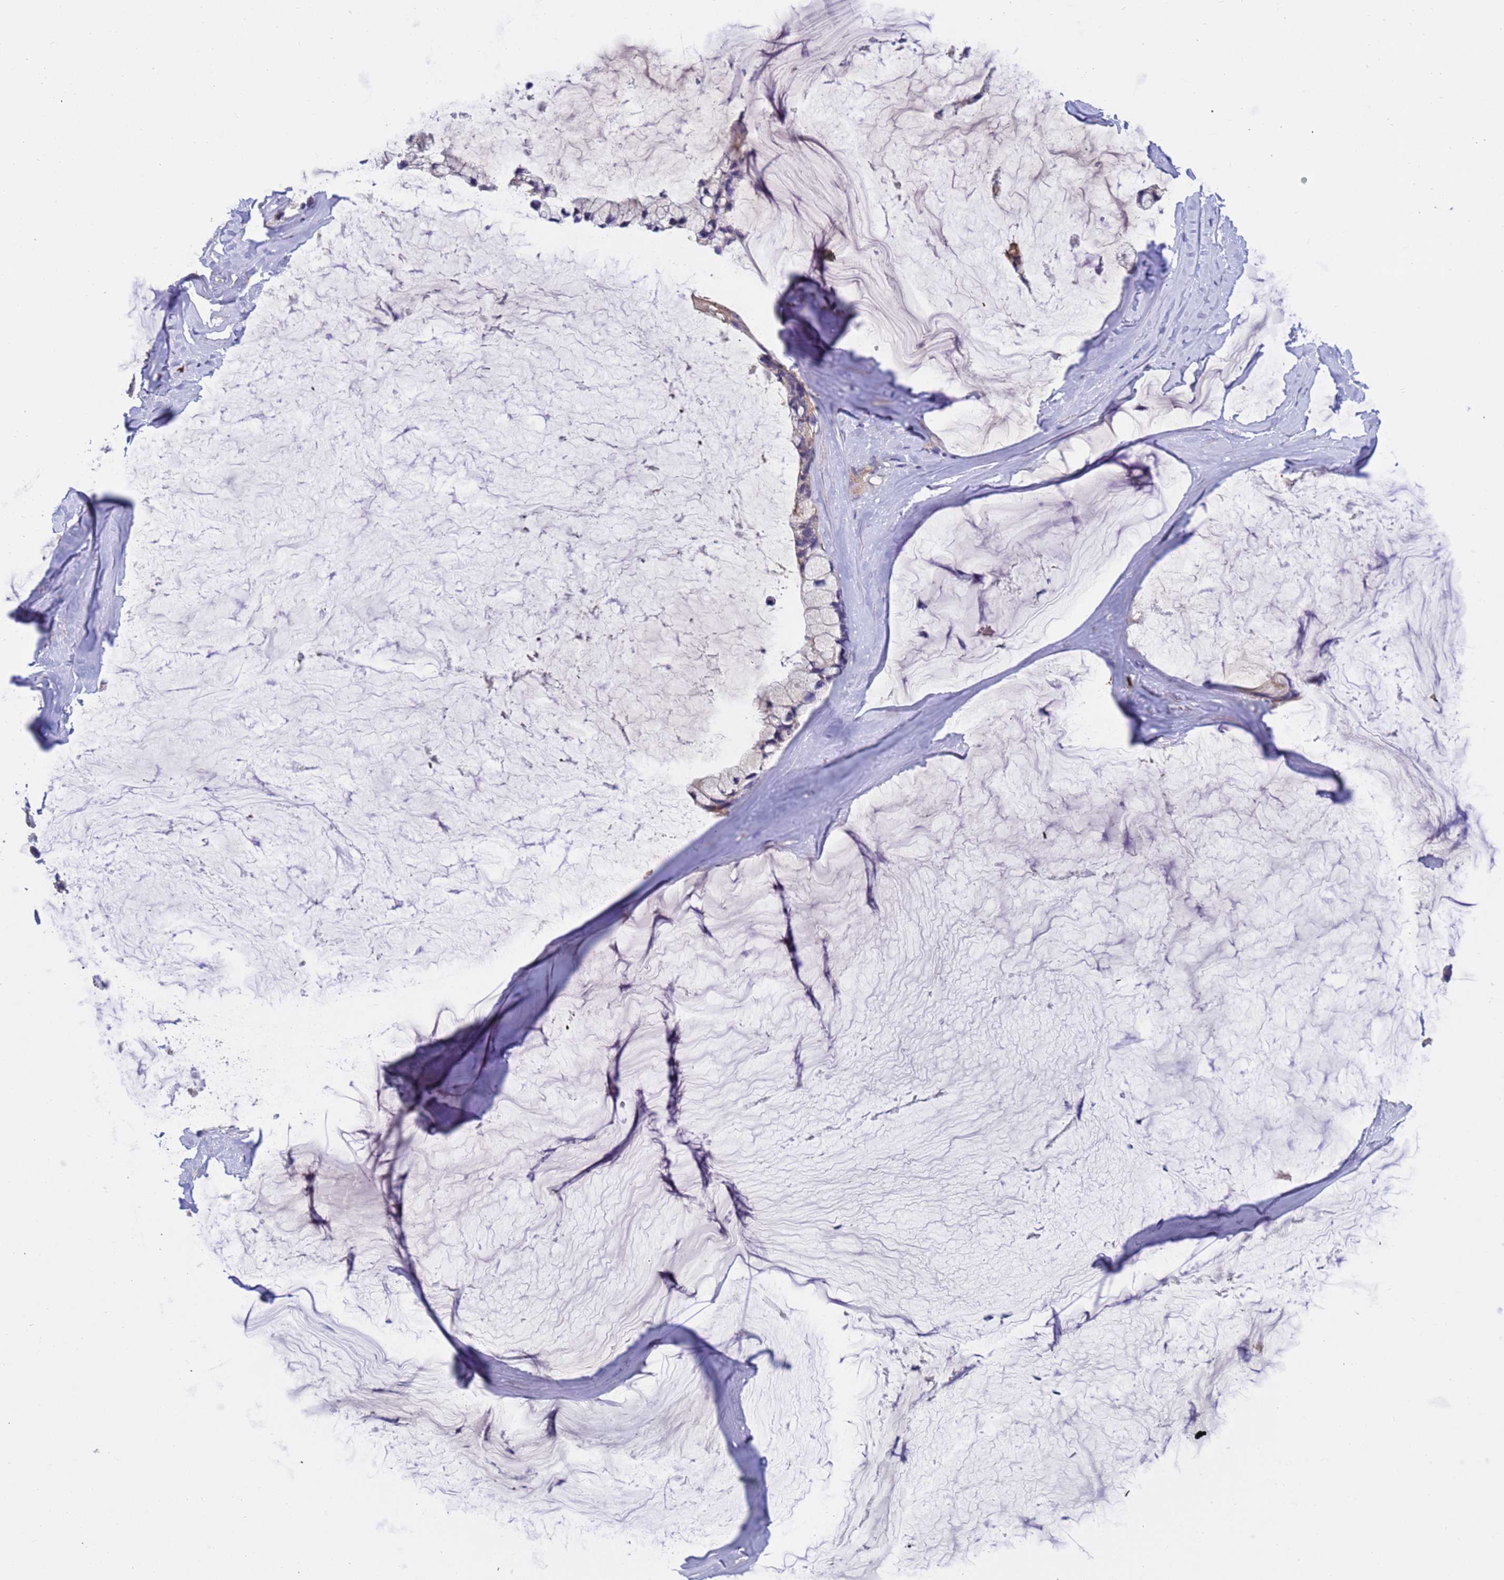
{"staining": {"intensity": "negative", "quantity": "none", "location": "none"}, "tissue": "ovarian cancer", "cell_type": "Tumor cells", "image_type": "cancer", "snomed": [{"axis": "morphology", "description": "Cystadenocarcinoma, mucinous, NOS"}, {"axis": "topography", "description": "Ovary"}], "caption": "A micrograph of ovarian cancer (mucinous cystadenocarcinoma) stained for a protein reveals no brown staining in tumor cells. Brightfield microscopy of IHC stained with DAB (brown) and hematoxylin (blue), captured at high magnification.", "gene": "AMPD3", "patient": {"sex": "female", "age": 39}}